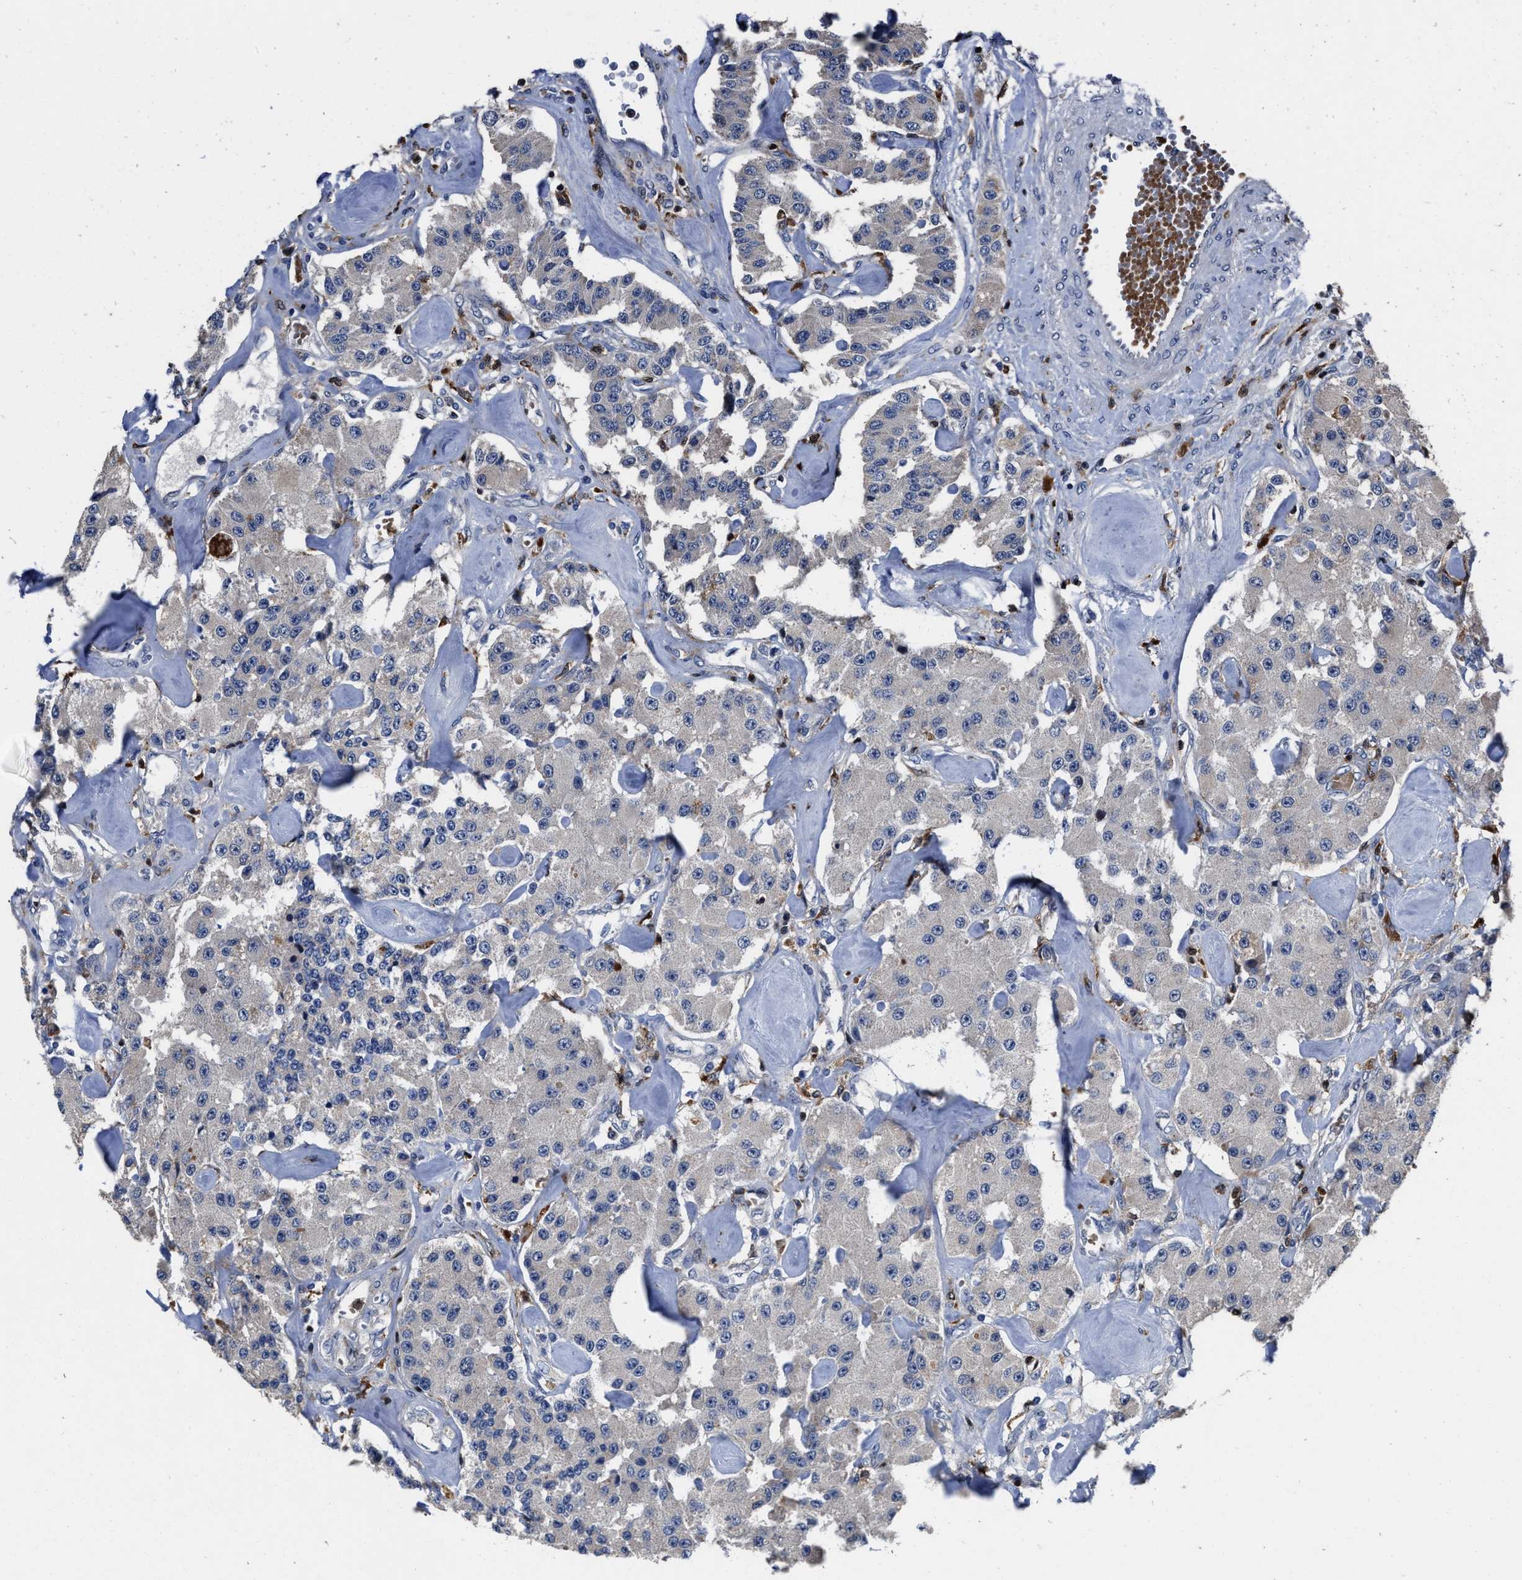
{"staining": {"intensity": "negative", "quantity": "none", "location": "none"}, "tissue": "carcinoid", "cell_type": "Tumor cells", "image_type": "cancer", "snomed": [{"axis": "morphology", "description": "Carcinoid, malignant, NOS"}, {"axis": "topography", "description": "Pancreas"}], "caption": "This is an IHC image of carcinoid (malignant). There is no positivity in tumor cells.", "gene": "RGS10", "patient": {"sex": "male", "age": 41}}